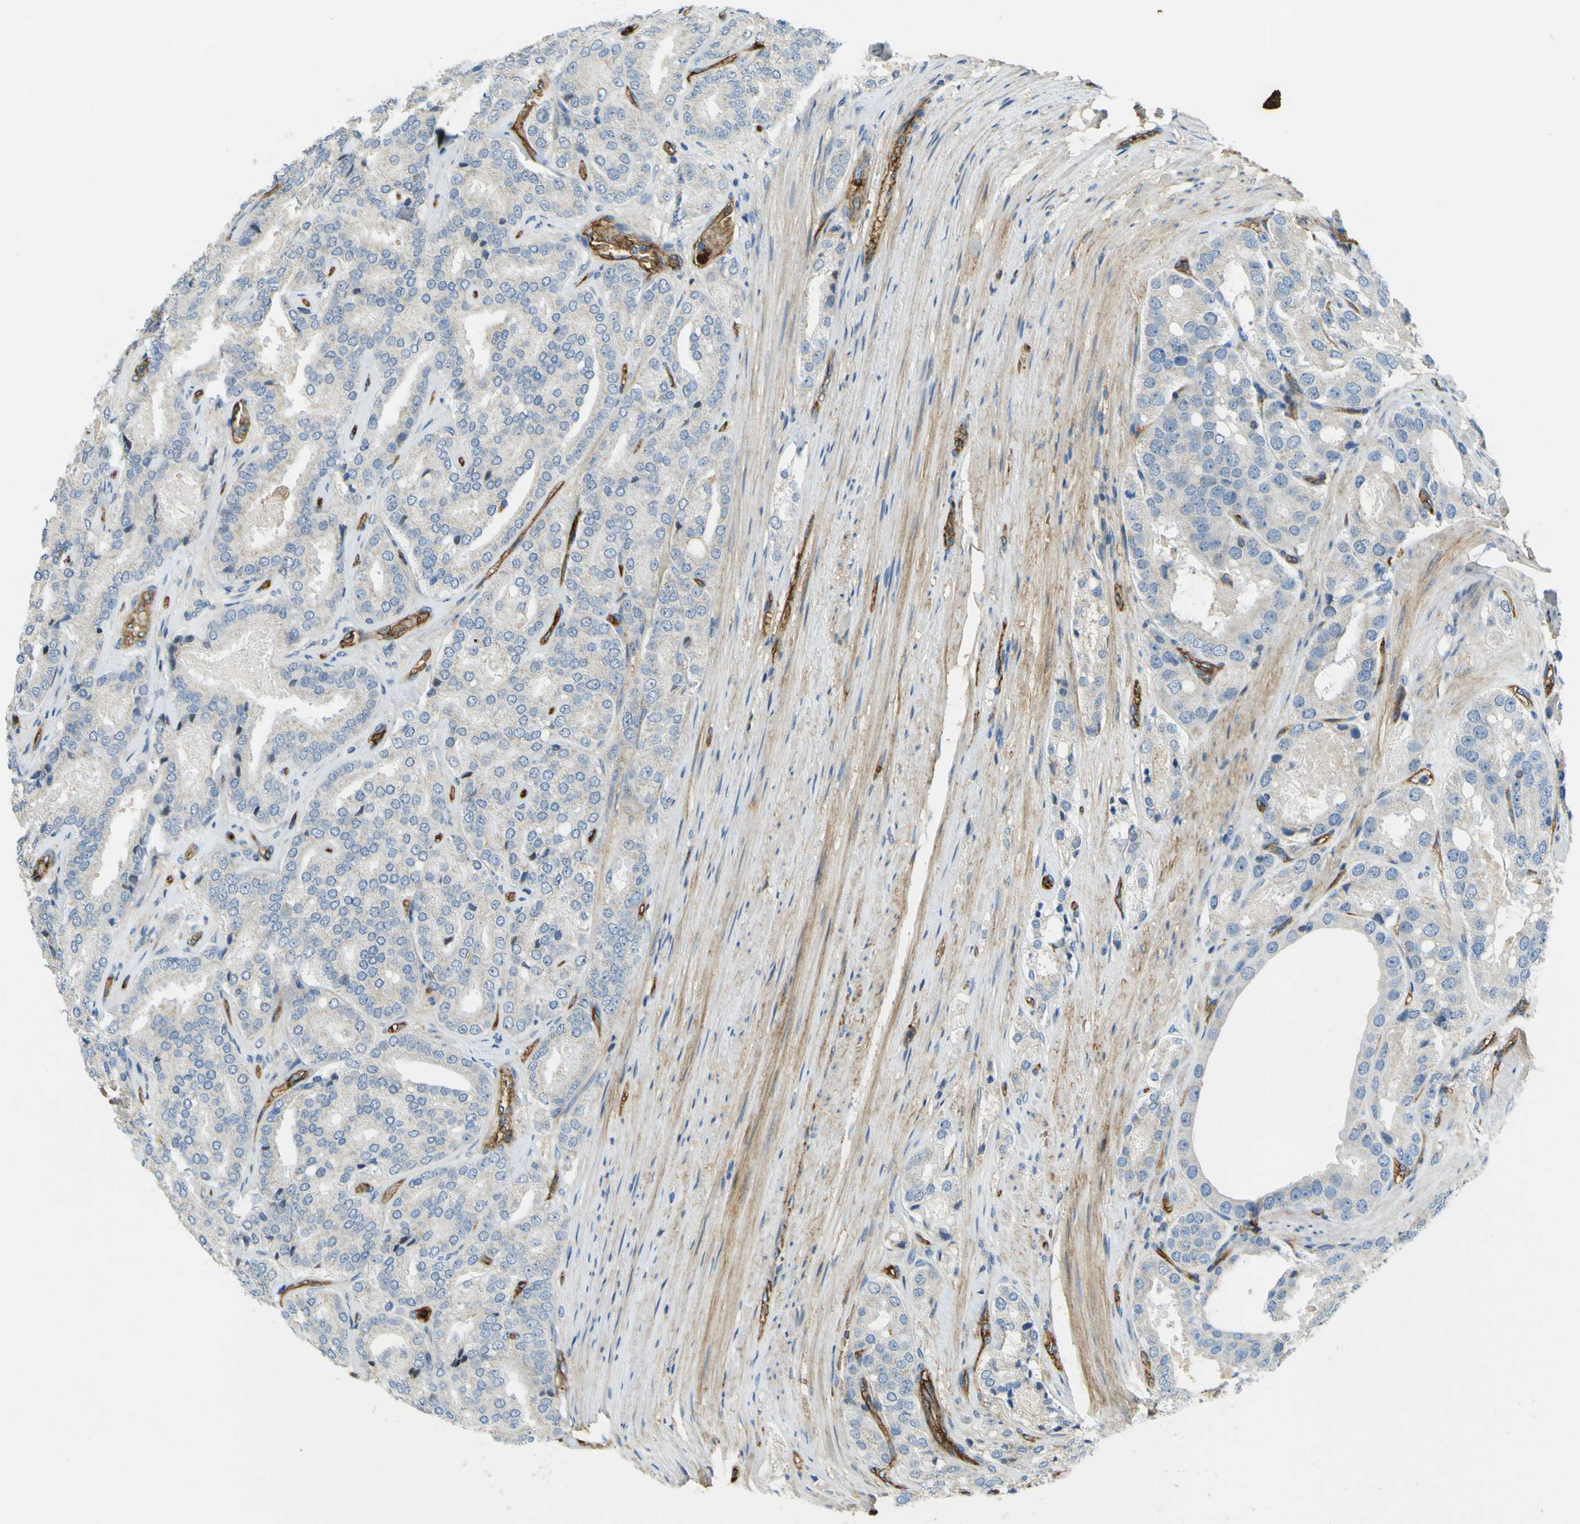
{"staining": {"intensity": "negative", "quantity": "none", "location": "none"}, "tissue": "prostate cancer", "cell_type": "Tumor cells", "image_type": "cancer", "snomed": [{"axis": "morphology", "description": "Adenocarcinoma, High grade"}, {"axis": "topography", "description": "Prostate"}], "caption": "Tumor cells are negative for protein expression in human adenocarcinoma (high-grade) (prostate).", "gene": "PLXDC1", "patient": {"sex": "male", "age": 65}}